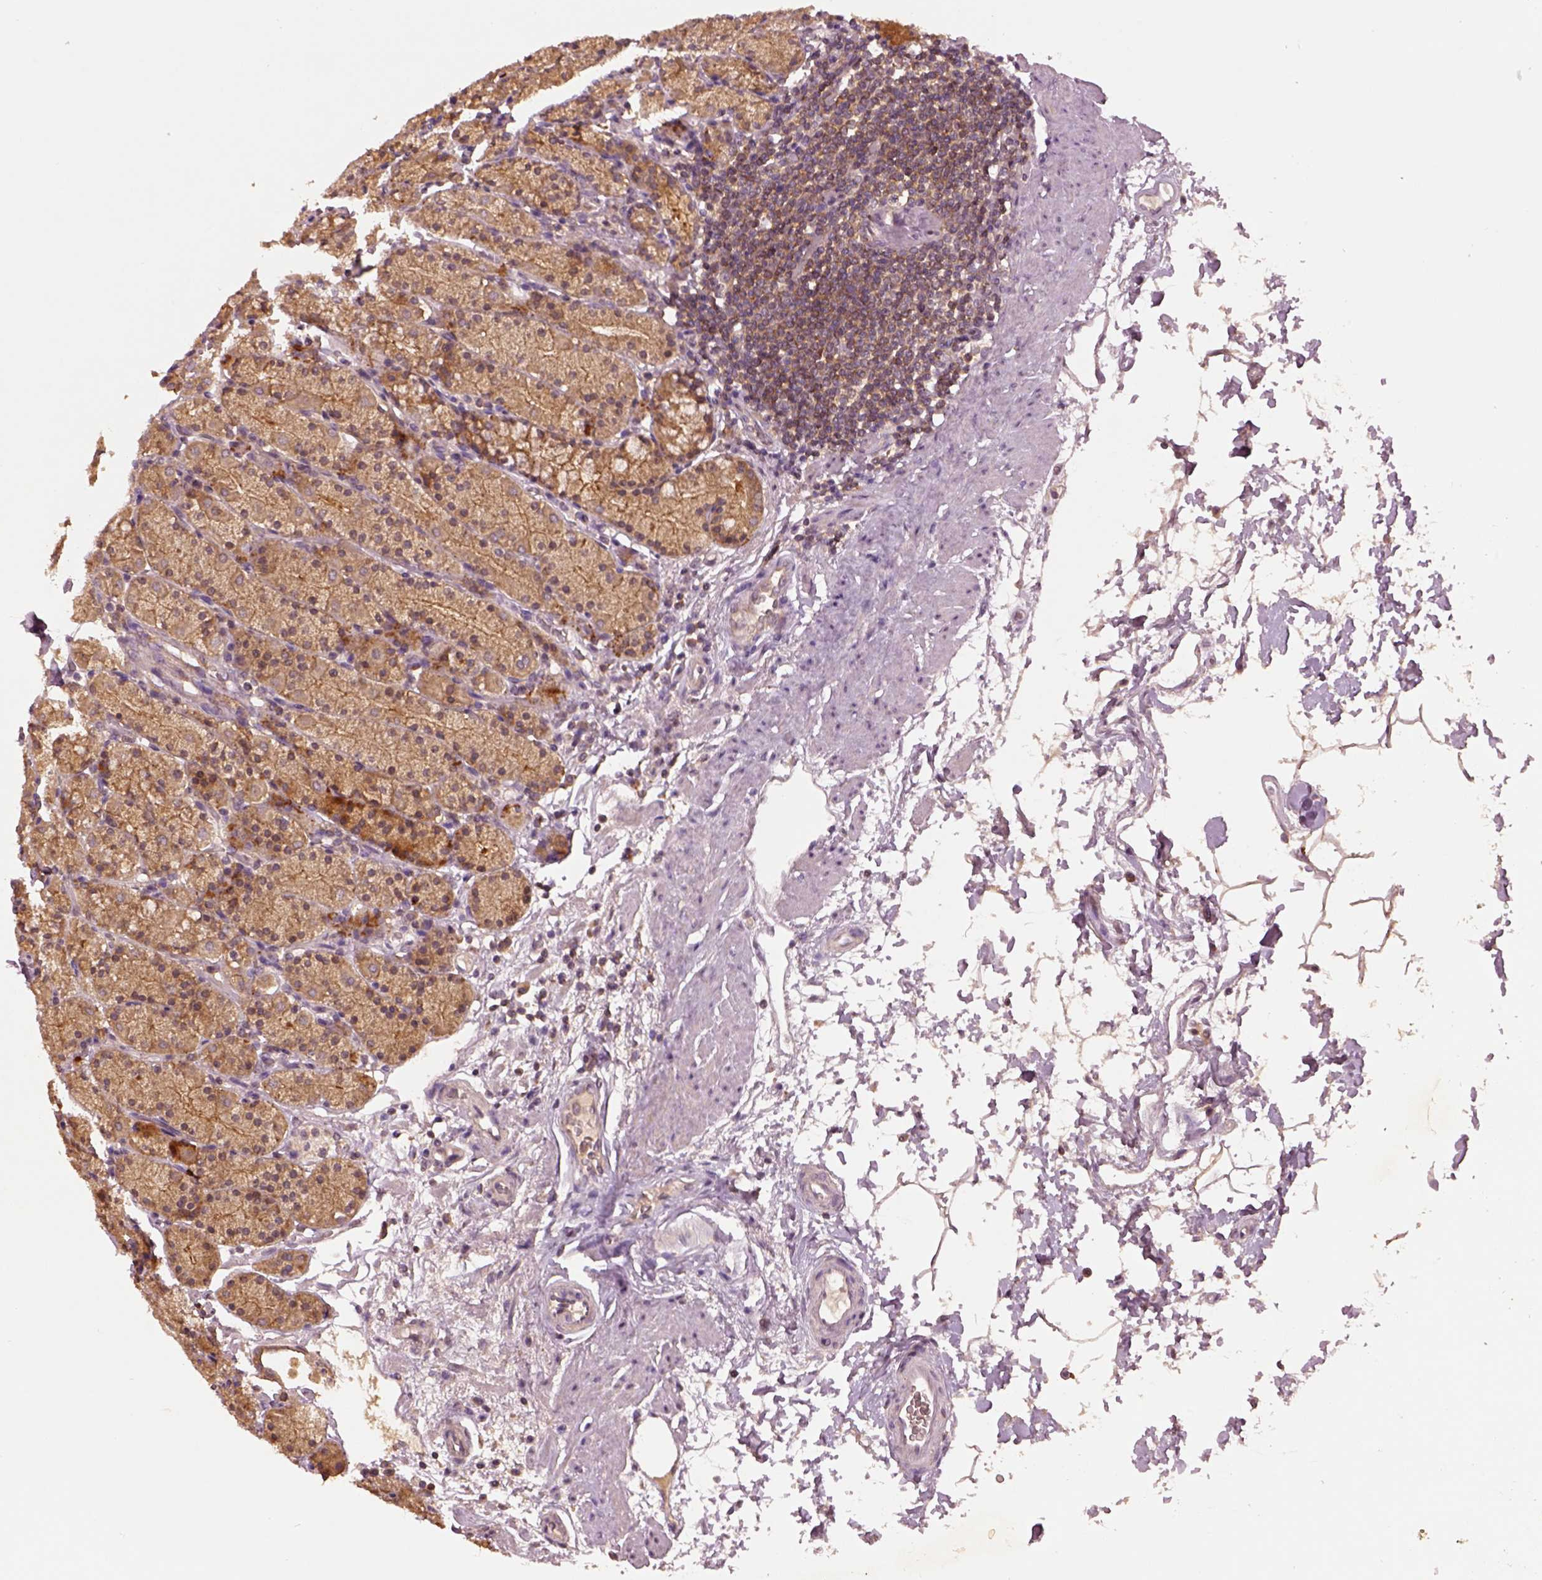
{"staining": {"intensity": "moderate", "quantity": ">75%", "location": "cytoplasmic/membranous"}, "tissue": "stomach", "cell_type": "Glandular cells", "image_type": "normal", "snomed": [{"axis": "morphology", "description": "Normal tissue, NOS"}, {"axis": "topography", "description": "Stomach, upper"}, {"axis": "topography", "description": "Stomach"}], "caption": "Moderate cytoplasmic/membranous expression for a protein is seen in approximately >75% of glandular cells of benign stomach using IHC.", "gene": "MTHFS", "patient": {"sex": "male", "age": 62}}